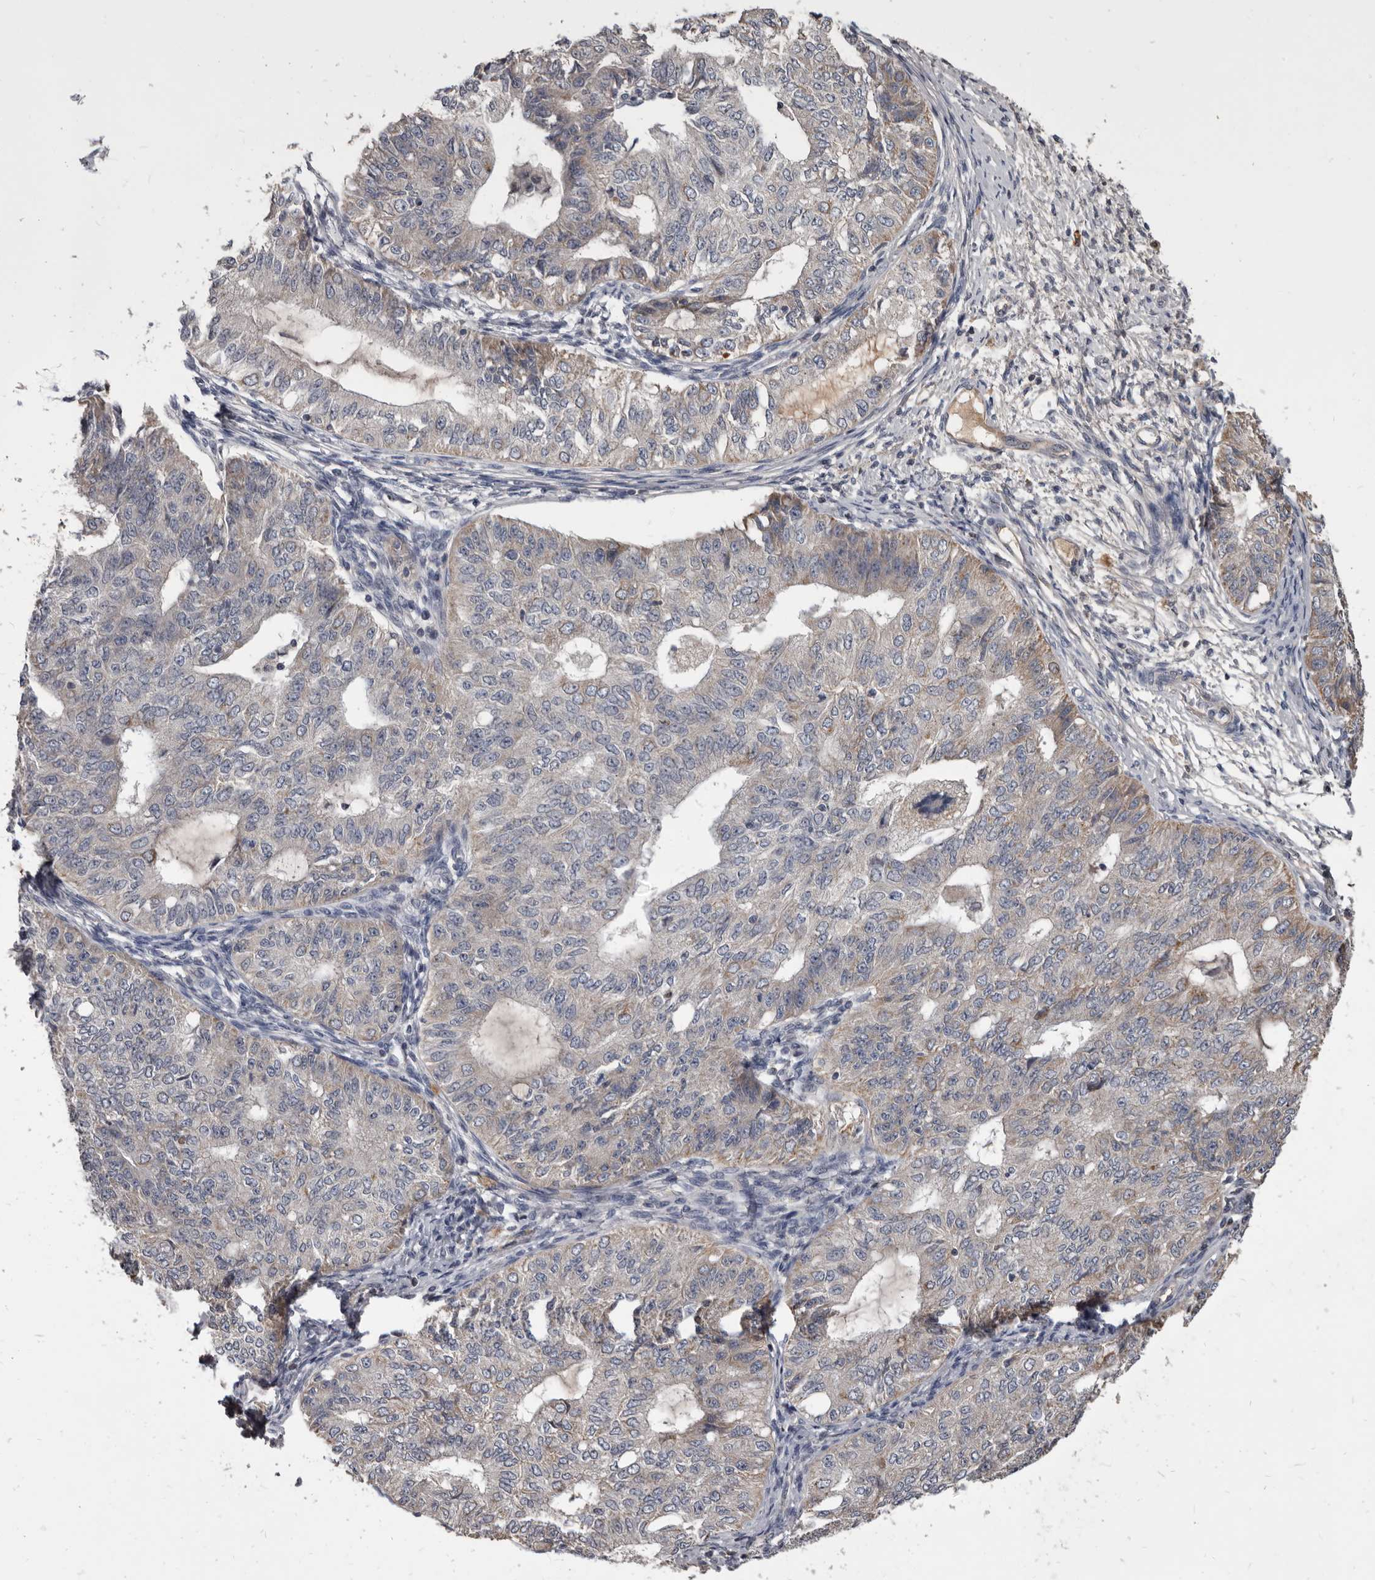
{"staining": {"intensity": "weak", "quantity": "<25%", "location": "cytoplasmic/membranous"}, "tissue": "endometrial cancer", "cell_type": "Tumor cells", "image_type": "cancer", "snomed": [{"axis": "morphology", "description": "Adenocarcinoma, NOS"}, {"axis": "topography", "description": "Endometrium"}], "caption": "DAB immunohistochemical staining of human endometrial cancer shows no significant positivity in tumor cells.", "gene": "ALDH5A1", "patient": {"sex": "female", "age": 32}}